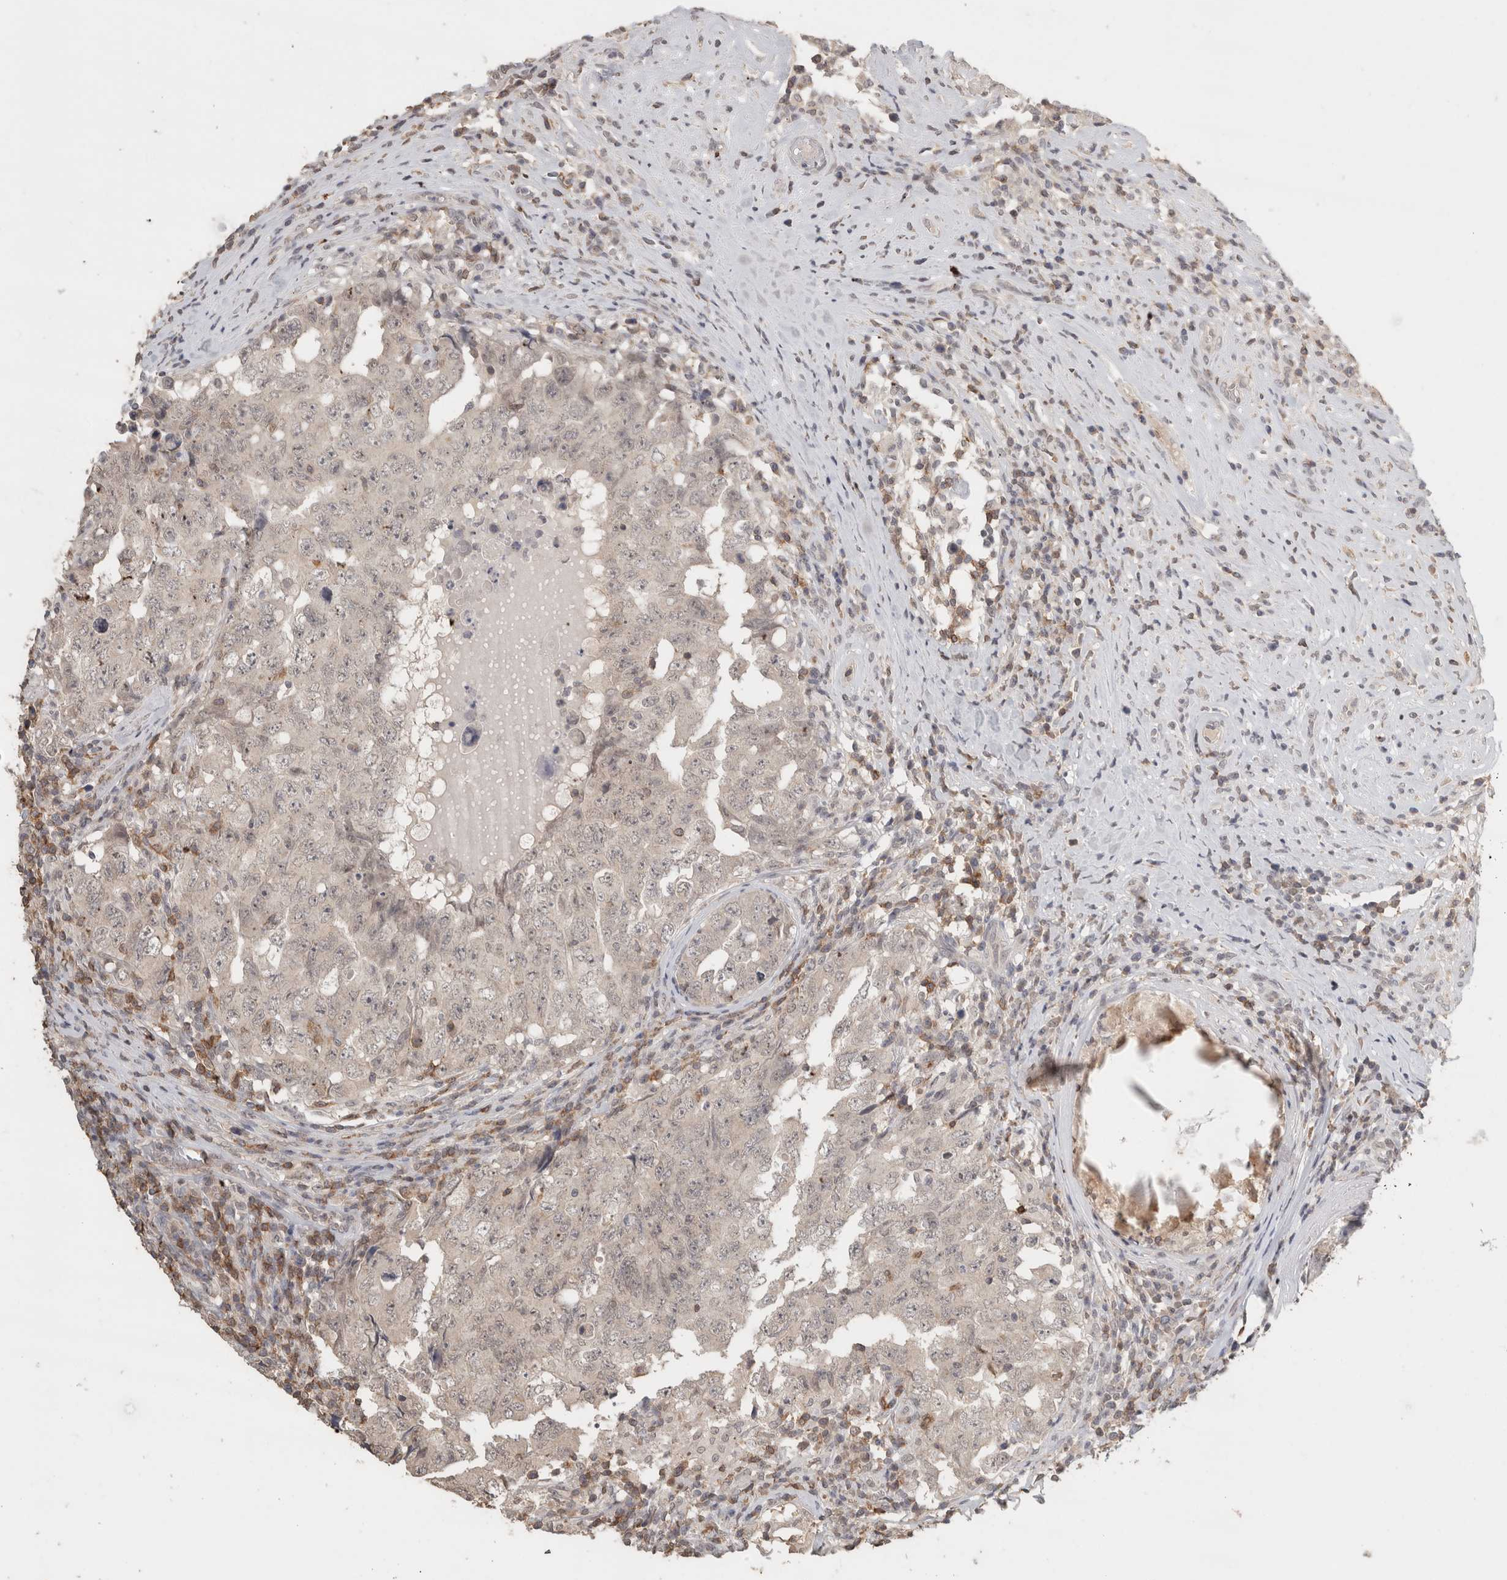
{"staining": {"intensity": "negative", "quantity": "none", "location": "none"}, "tissue": "testis cancer", "cell_type": "Tumor cells", "image_type": "cancer", "snomed": [{"axis": "morphology", "description": "Carcinoma, Embryonal, NOS"}, {"axis": "topography", "description": "Testis"}], "caption": "High magnification brightfield microscopy of testis cancer (embryonal carcinoma) stained with DAB (brown) and counterstained with hematoxylin (blue): tumor cells show no significant staining. Nuclei are stained in blue.", "gene": "TRAT1", "patient": {"sex": "male", "age": 26}}